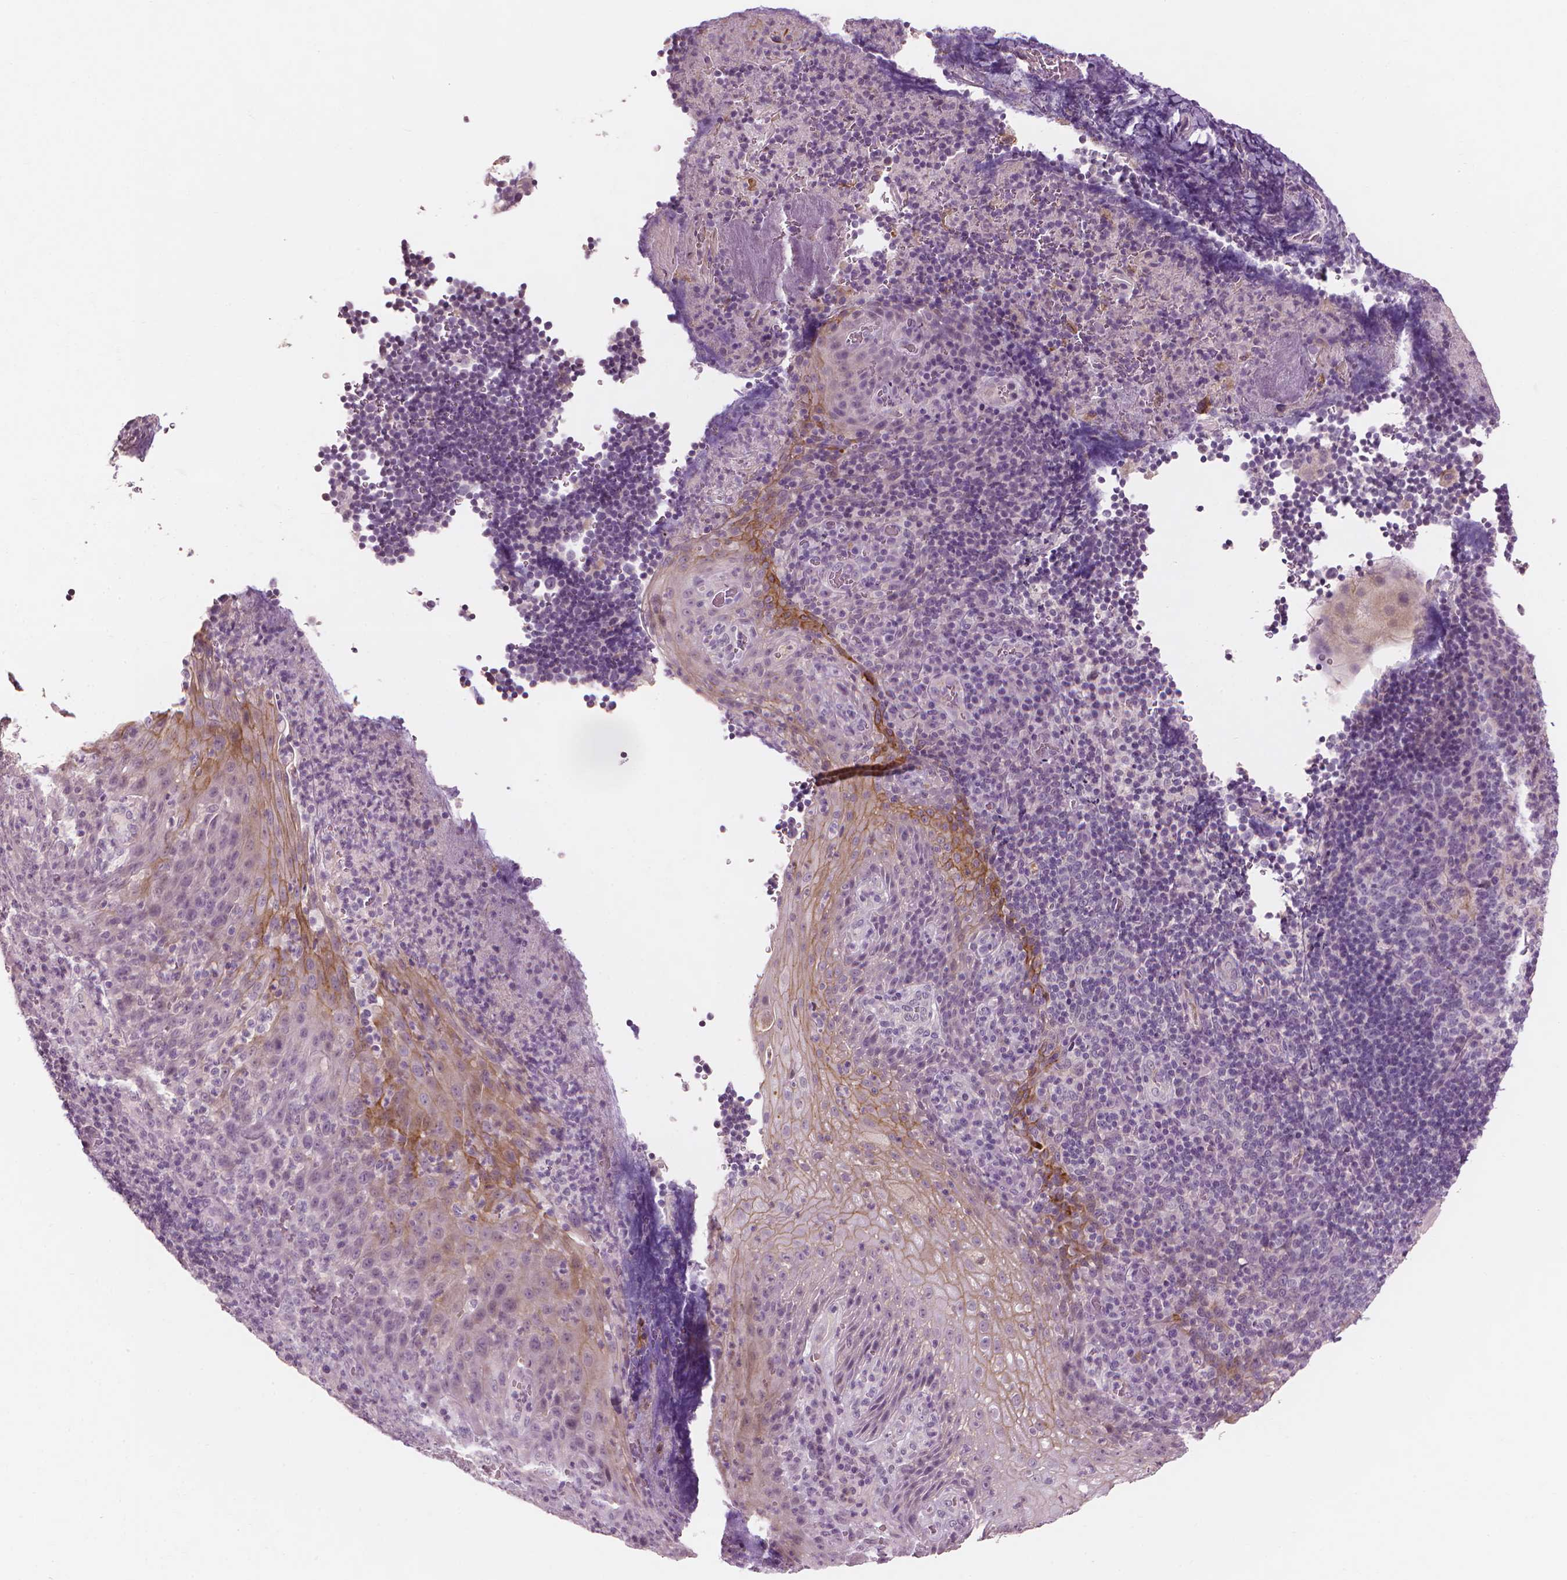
{"staining": {"intensity": "negative", "quantity": "none", "location": "none"}, "tissue": "tonsil", "cell_type": "Germinal center cells", "image_type": "normal", "snomed": [{"axis": "morphology", "description": "Normal tissue, NOS"}, {"axis": "topography", "description": "Tonsil"}], "caption": "Protein analysis of benign tonsil exhibits no significant positivity in germinal center cells. (DAB (3,3'-diaminobenzidine) immunohistochemistry (IHC) visualized using brightfield microscopy, high magnification).", "gene": "SAXO2", "patient": {"sex": "male", "age": 17}}